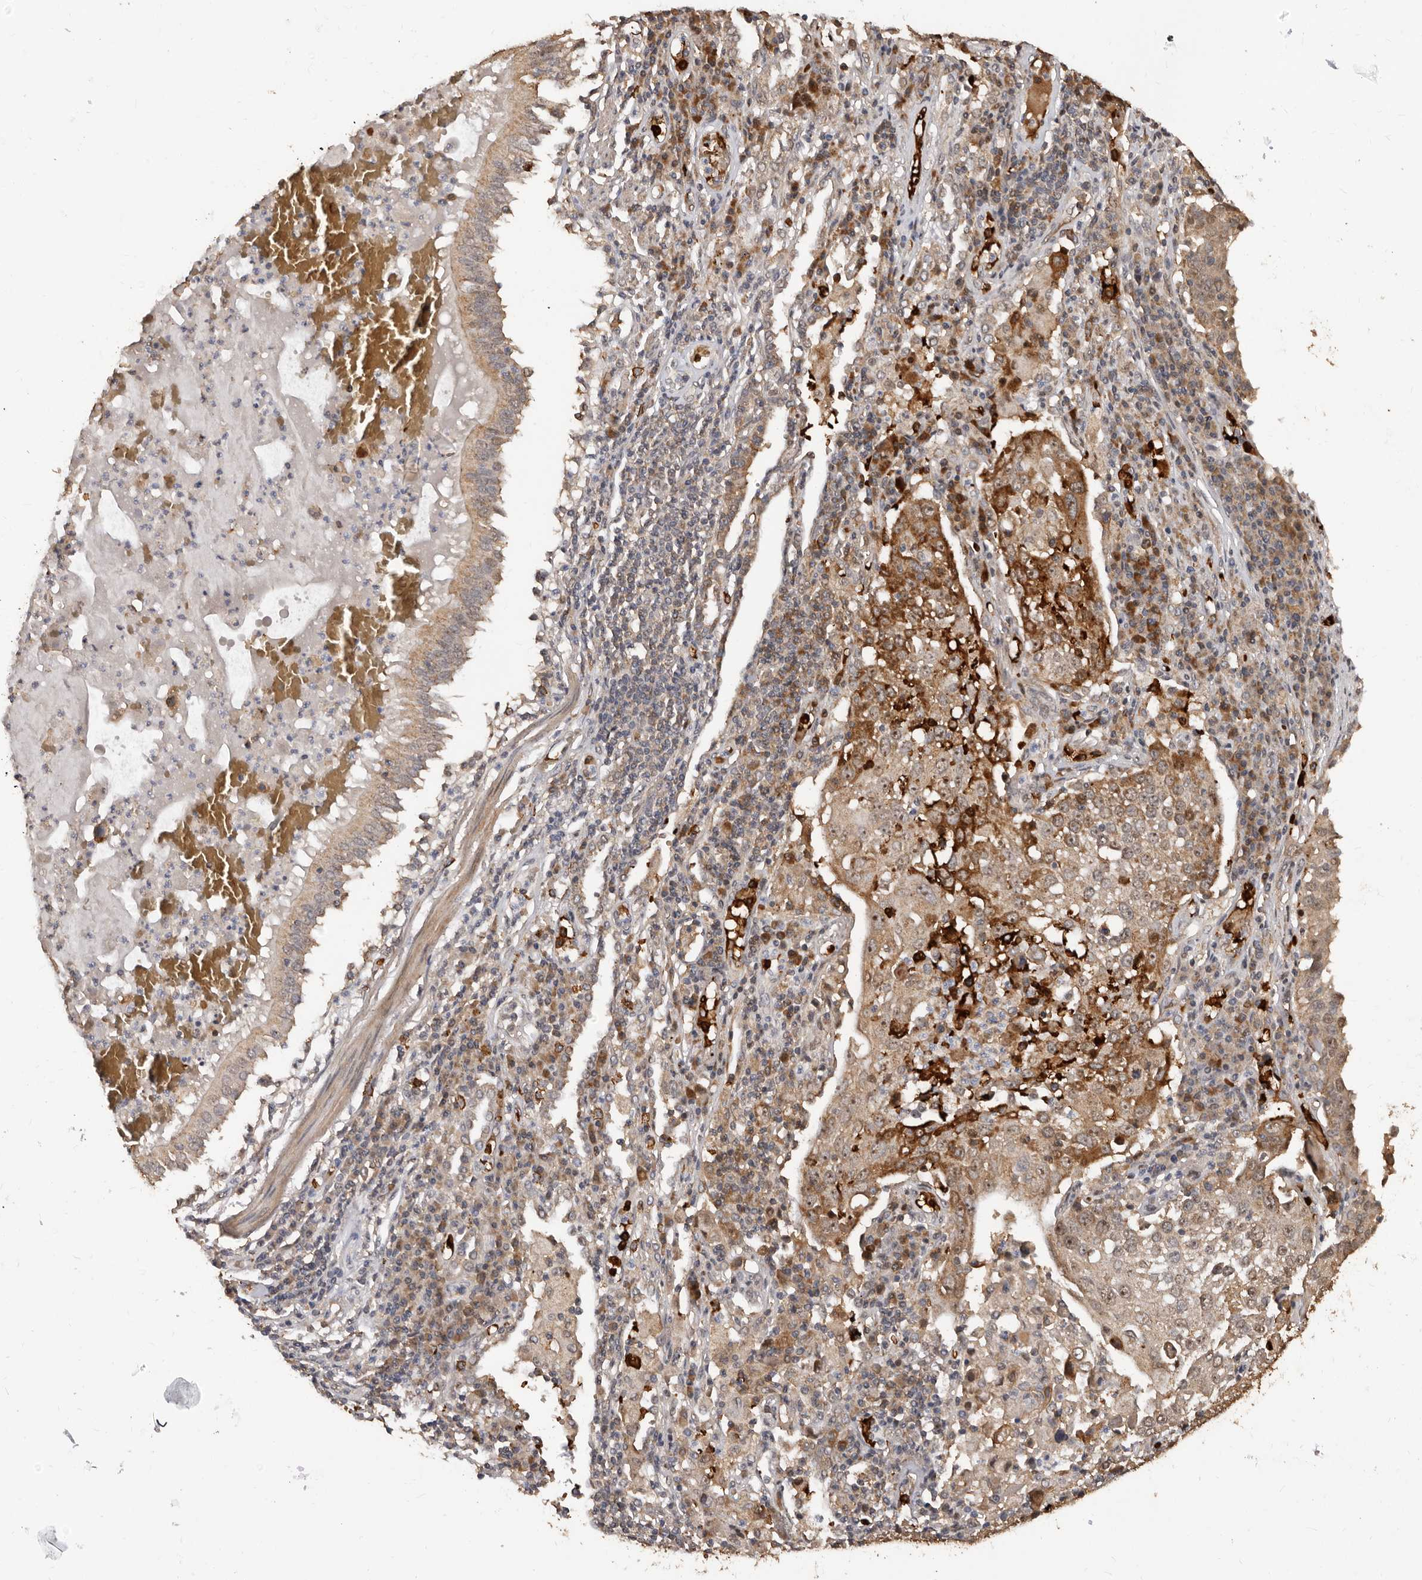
{"staining": {"intensity": "moderate", "quantity": "<25%", "location": "cytoplasmic/membranous"}, "tissue": "lung cancer", "cell_type": "Tumor cells", "image_type": "cancer", "snomed": [{"axis": "morphology", "description": "Squamous cell carcinoma, NOS"}, {"axis": "topography", "description": "Lung"}], "caption": "Tumor cells show low levels of moderate cytoplasmic/membranous positivity in about <25% of cells in lung squamous cell carcinoma. (IHC, brightfield microscopy, high magnification).", "gene": "GRAMD2A", "patient": {"sex": "male", "age": 65}}